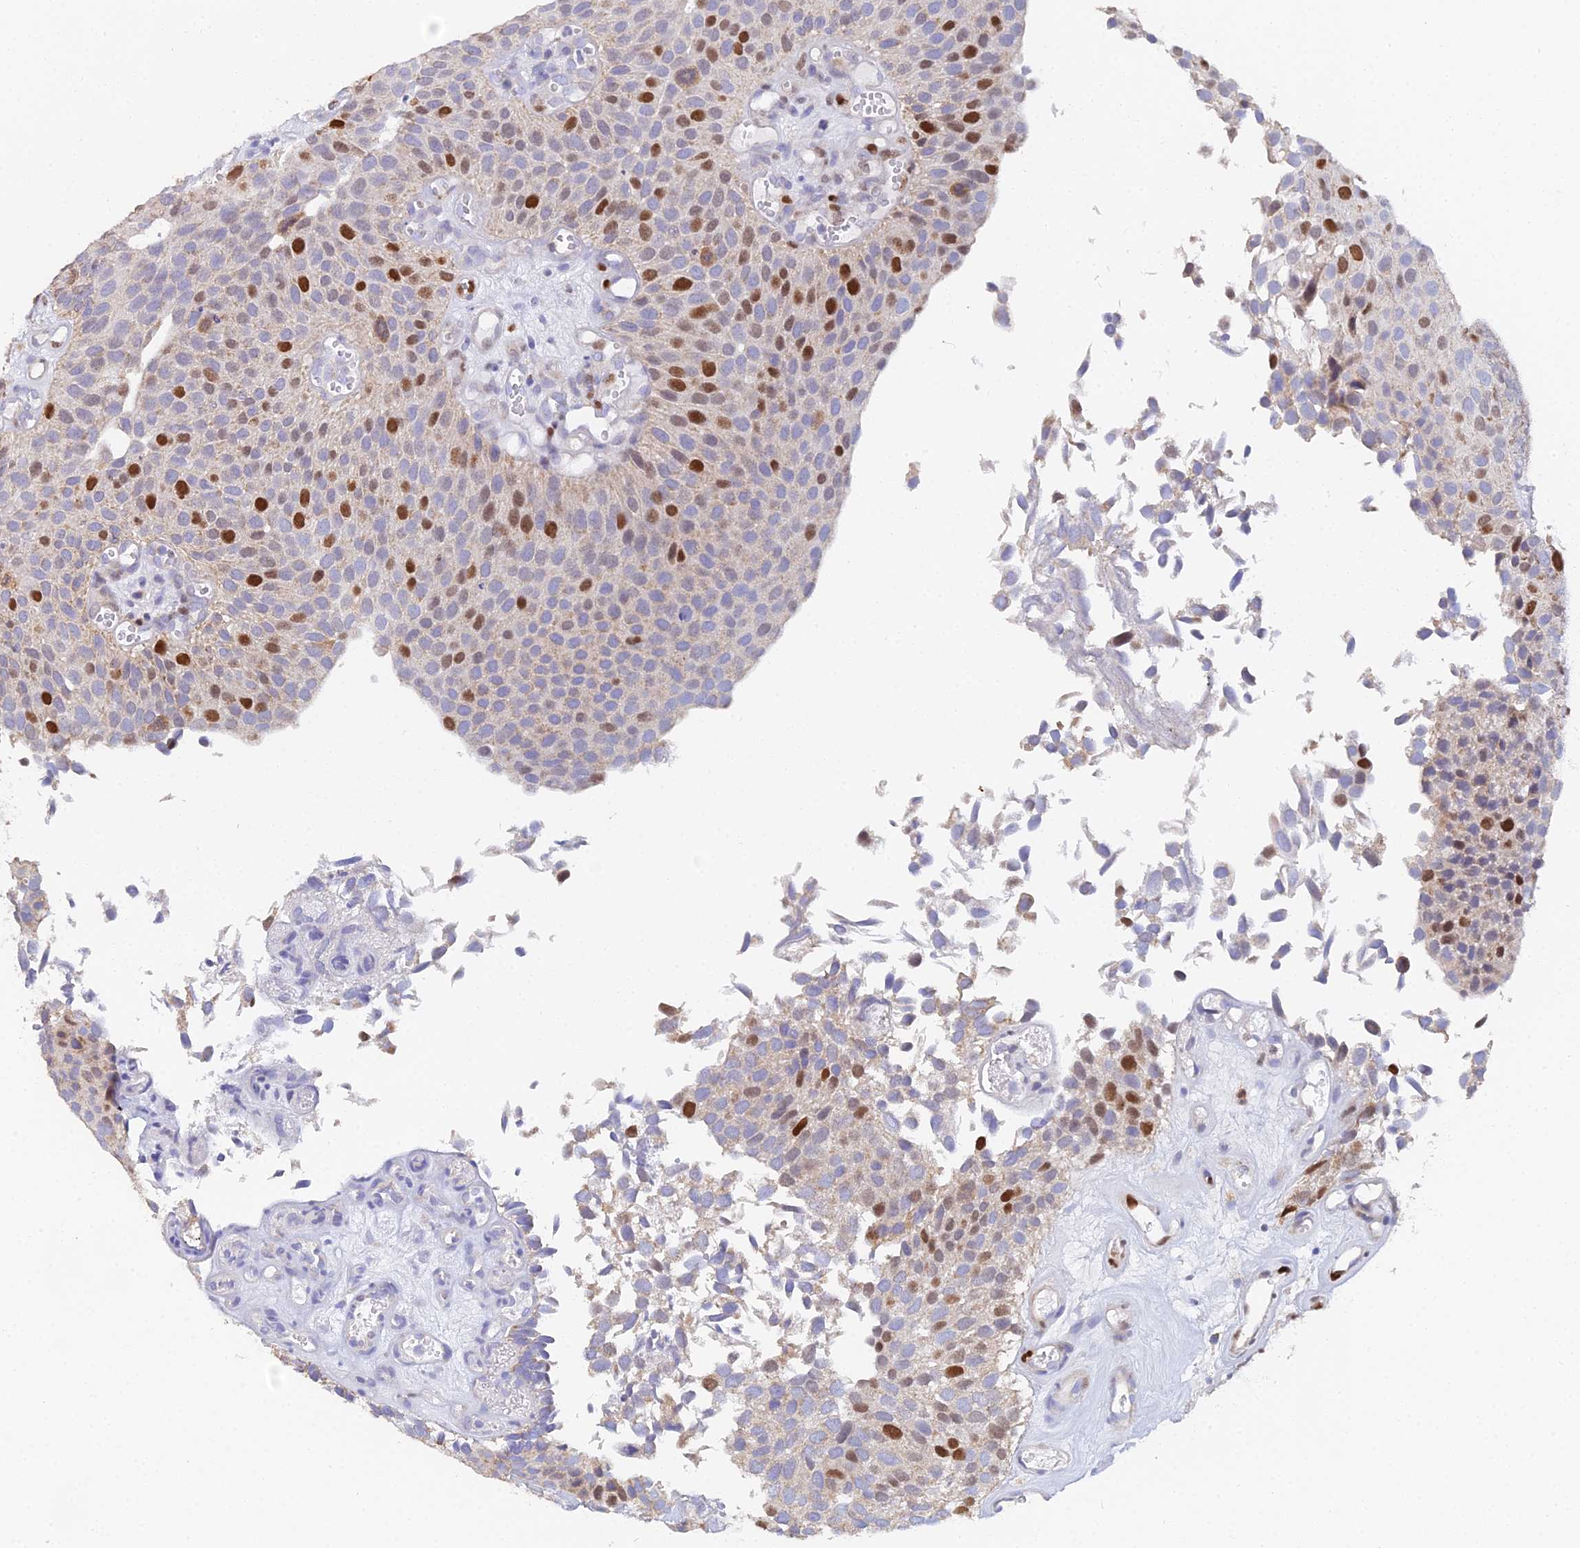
{"staining": {"intensity": "strong", "quantity": "<25%", "location": "nuclear"}, "tissue": "urothelial cancer", "cell_type": "Tumor cells", "image_type": "cancer", "snomed": [{"axis": "morphology", "description": "Urothelial carcinoma, Low grade"}, {"axis": "topography", "description": "Urinary bladder"}], "caption": "Tumor cells show medium levels of strong nuclear expression in about <25% of cells in urothelial carcinoma (low-grade). Immunohistochemistry stains the protein of interest in brown and the nuclei are stained blue.", "gene": "MCM2", "patient": {"sex": "male", "age": 89}}